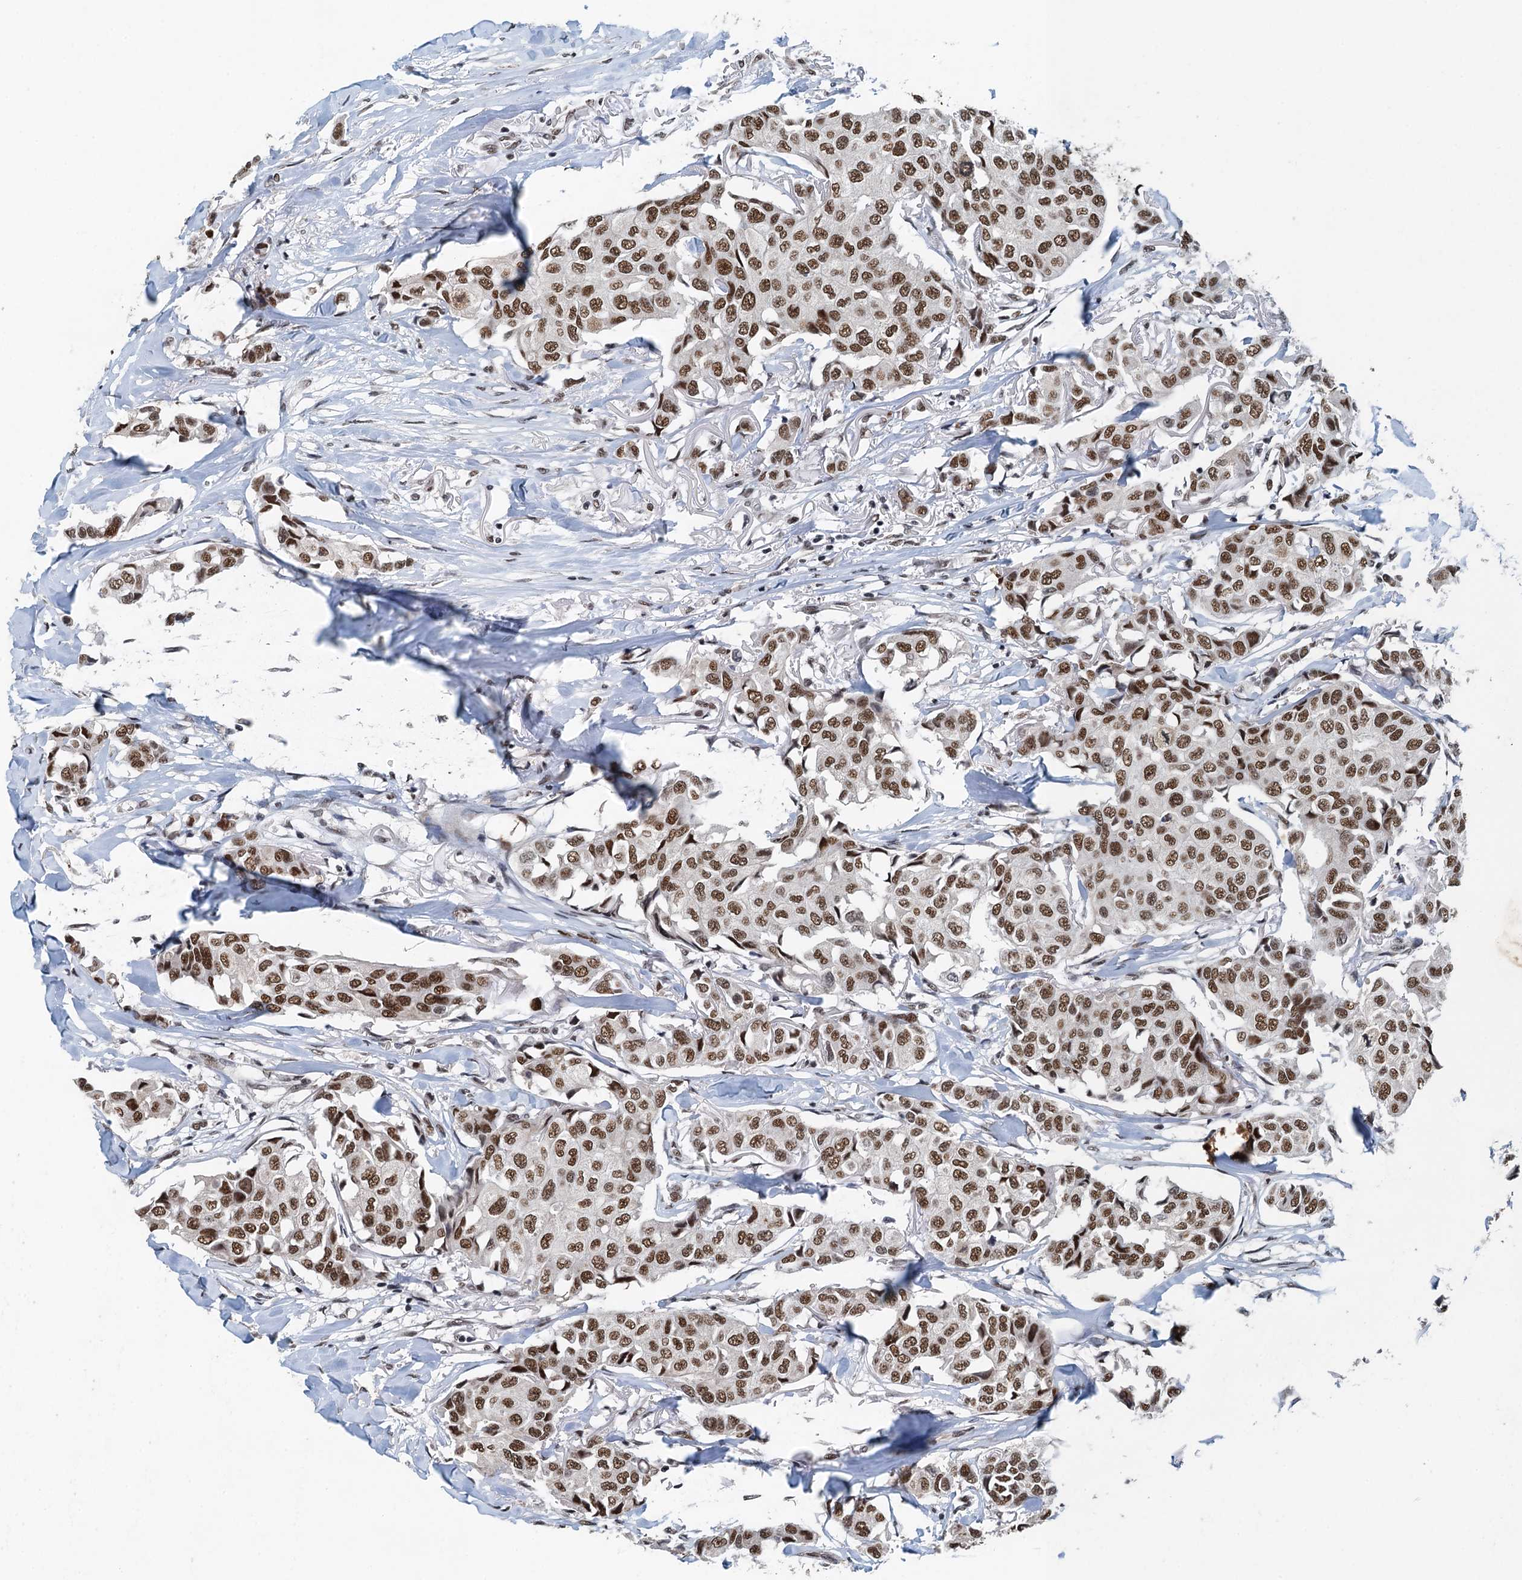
{"staining": {"intensity": "moderate", "quantity": ">75%", "location": "nuclear"}, "tissue": "breast cancer", "cell_type": "Tumor cells", "image_type": "cancer", "snomed": [{"axis": "morphology", "description": "Duct carcinoma"}, {"axis": "topography", "description": "Breast"}], "caption": "Immunohistochemical staining of breast intraductal carcinoma reveals medium levels of moderate nuclear expression in about >75% of tumor cells.", "gene": "MTA3", "patient": {"sex": "female", "age": 80}}